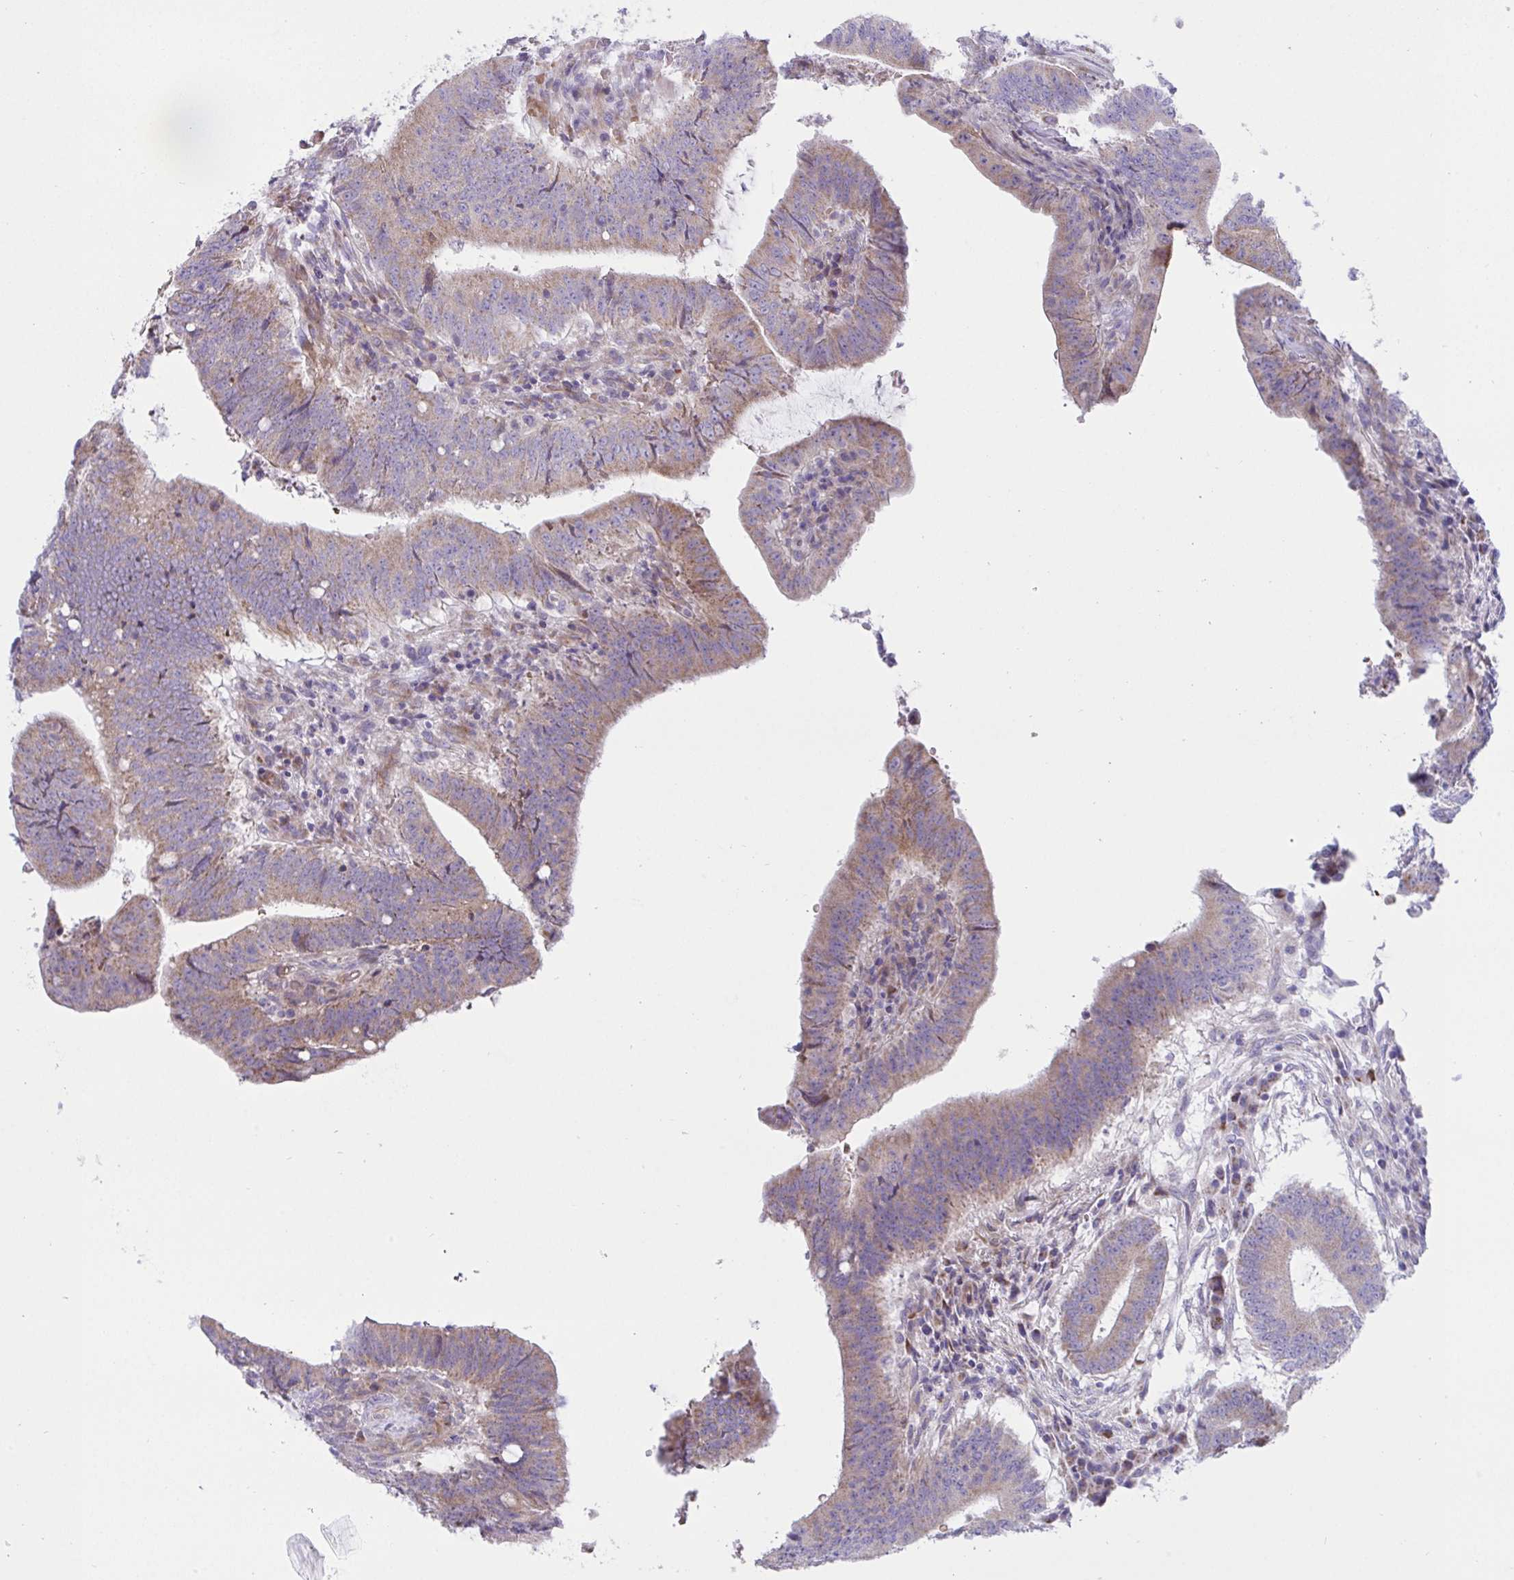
{"staining": {"intensity": "weak", "quantity": "25%-75%", "location": "cytoplasmic/membranous"}, "tissue": "colorectal cancer", "cell_type": "Tumor cells", "image_type": "cancer", "snomed": [{"axis": "morphology", "description": "Adenocarcinoma, NOS"}, {"axis": "topography", "description": "Colon"}], "caption": "IHC photomicrograph of neoplastic tissue: colorectal adenocarcinoma stained using immunohistochemistry shows low levels of weak protein expression localized specifically in the cytoplasmic/membranous of tumor cells, appearing as a cytoplasmic/membranous brown color.", "gene": "NTN1", "patient": {"sex": "female", "age": 43}}